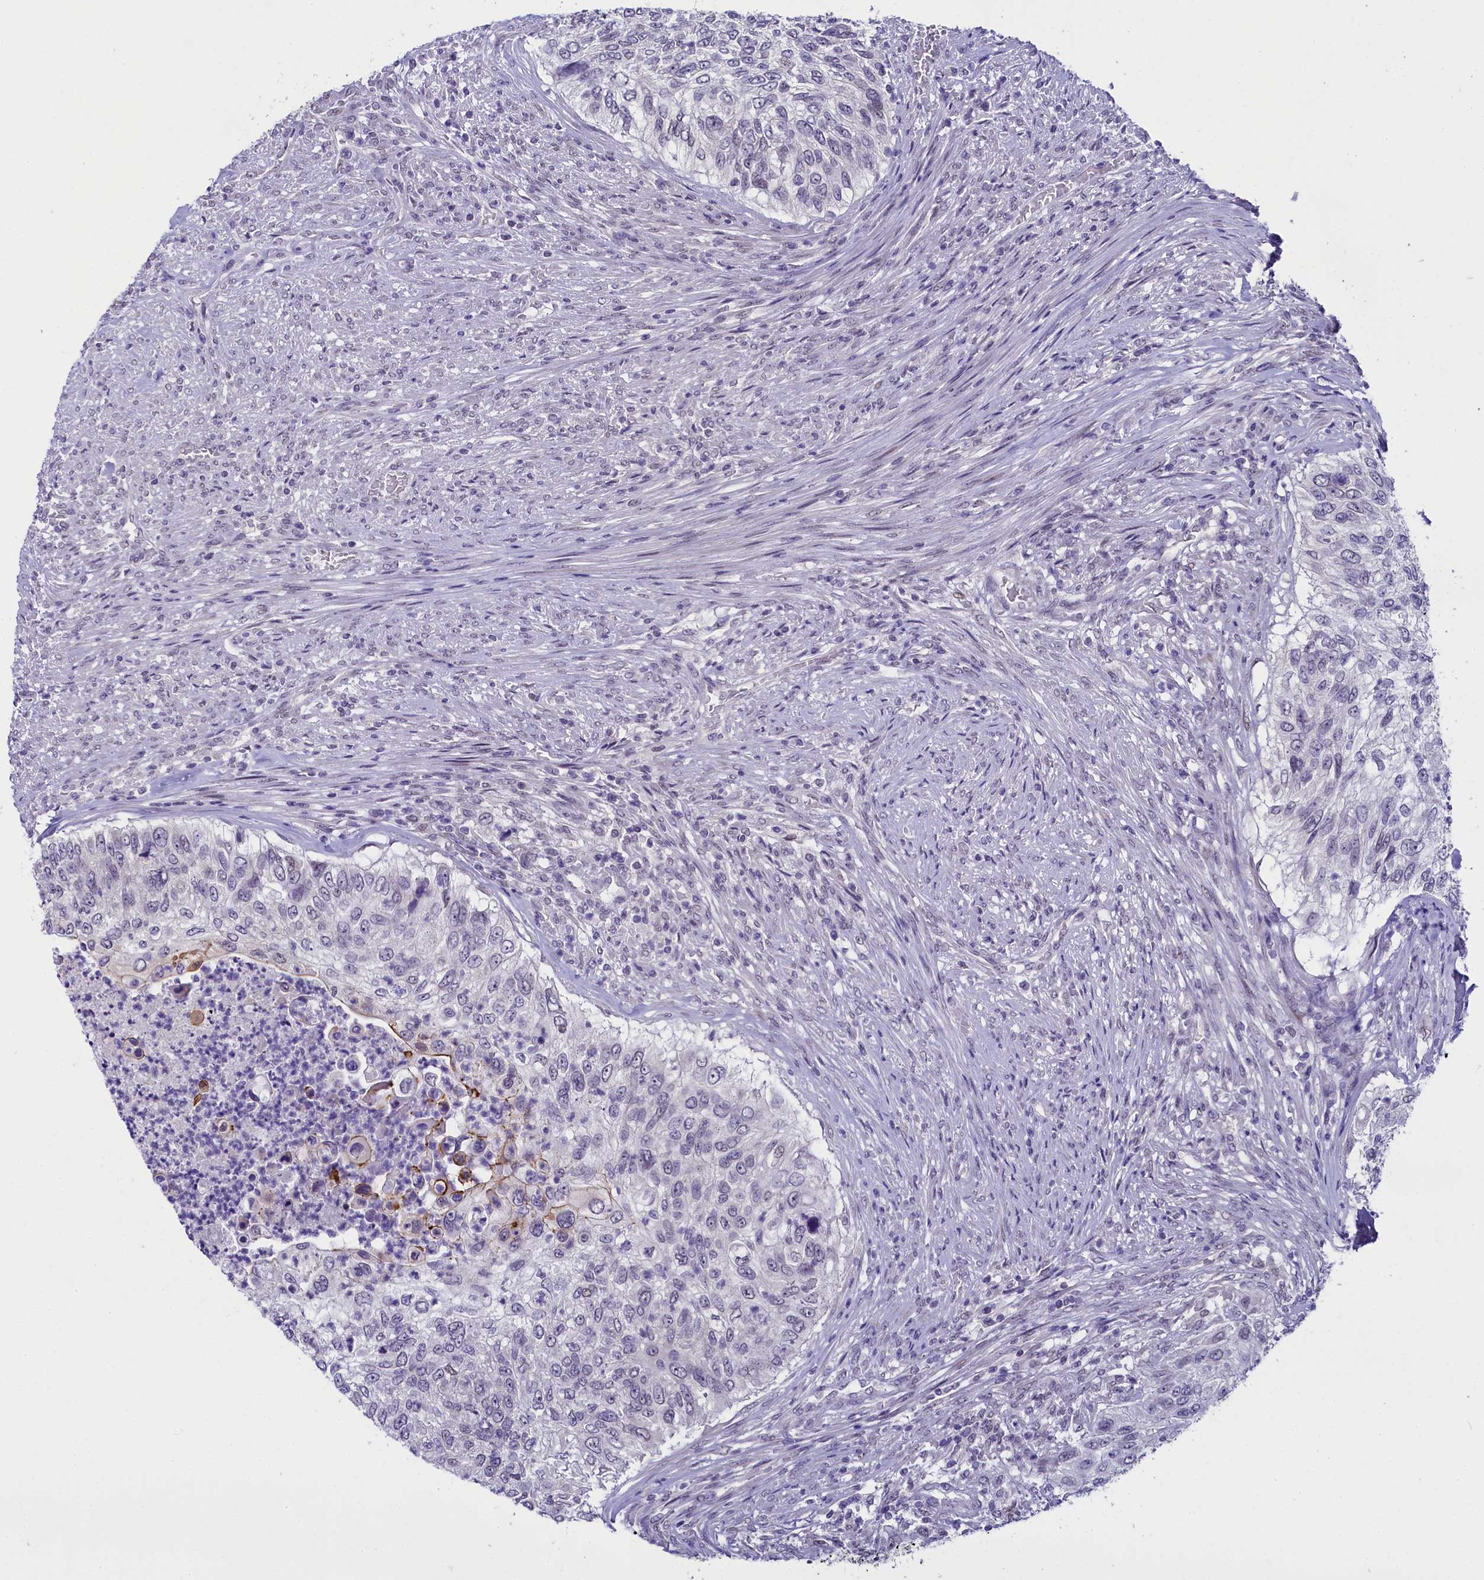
{"staining": {"intensity": "weak", "quantity": "<25%", "location": "cytoplasmic/membranous"}, "tissue": "urothelial cancer", "cell_type": "Tumor cells", "image_type": "cancer", "snomed": [{"axis": "morphology", "description": "Urothelial carcinoma, High grade"}, {"axis": "topography", "description": "Urinary bladder"}], "caption": "The immunohistochemistry (IHC) histopathology image has no significant positivity in tumor cells of urothelial cancer tissue.", "gene": "OSGEP", "patient": {"sex": "female", "age": 60}}